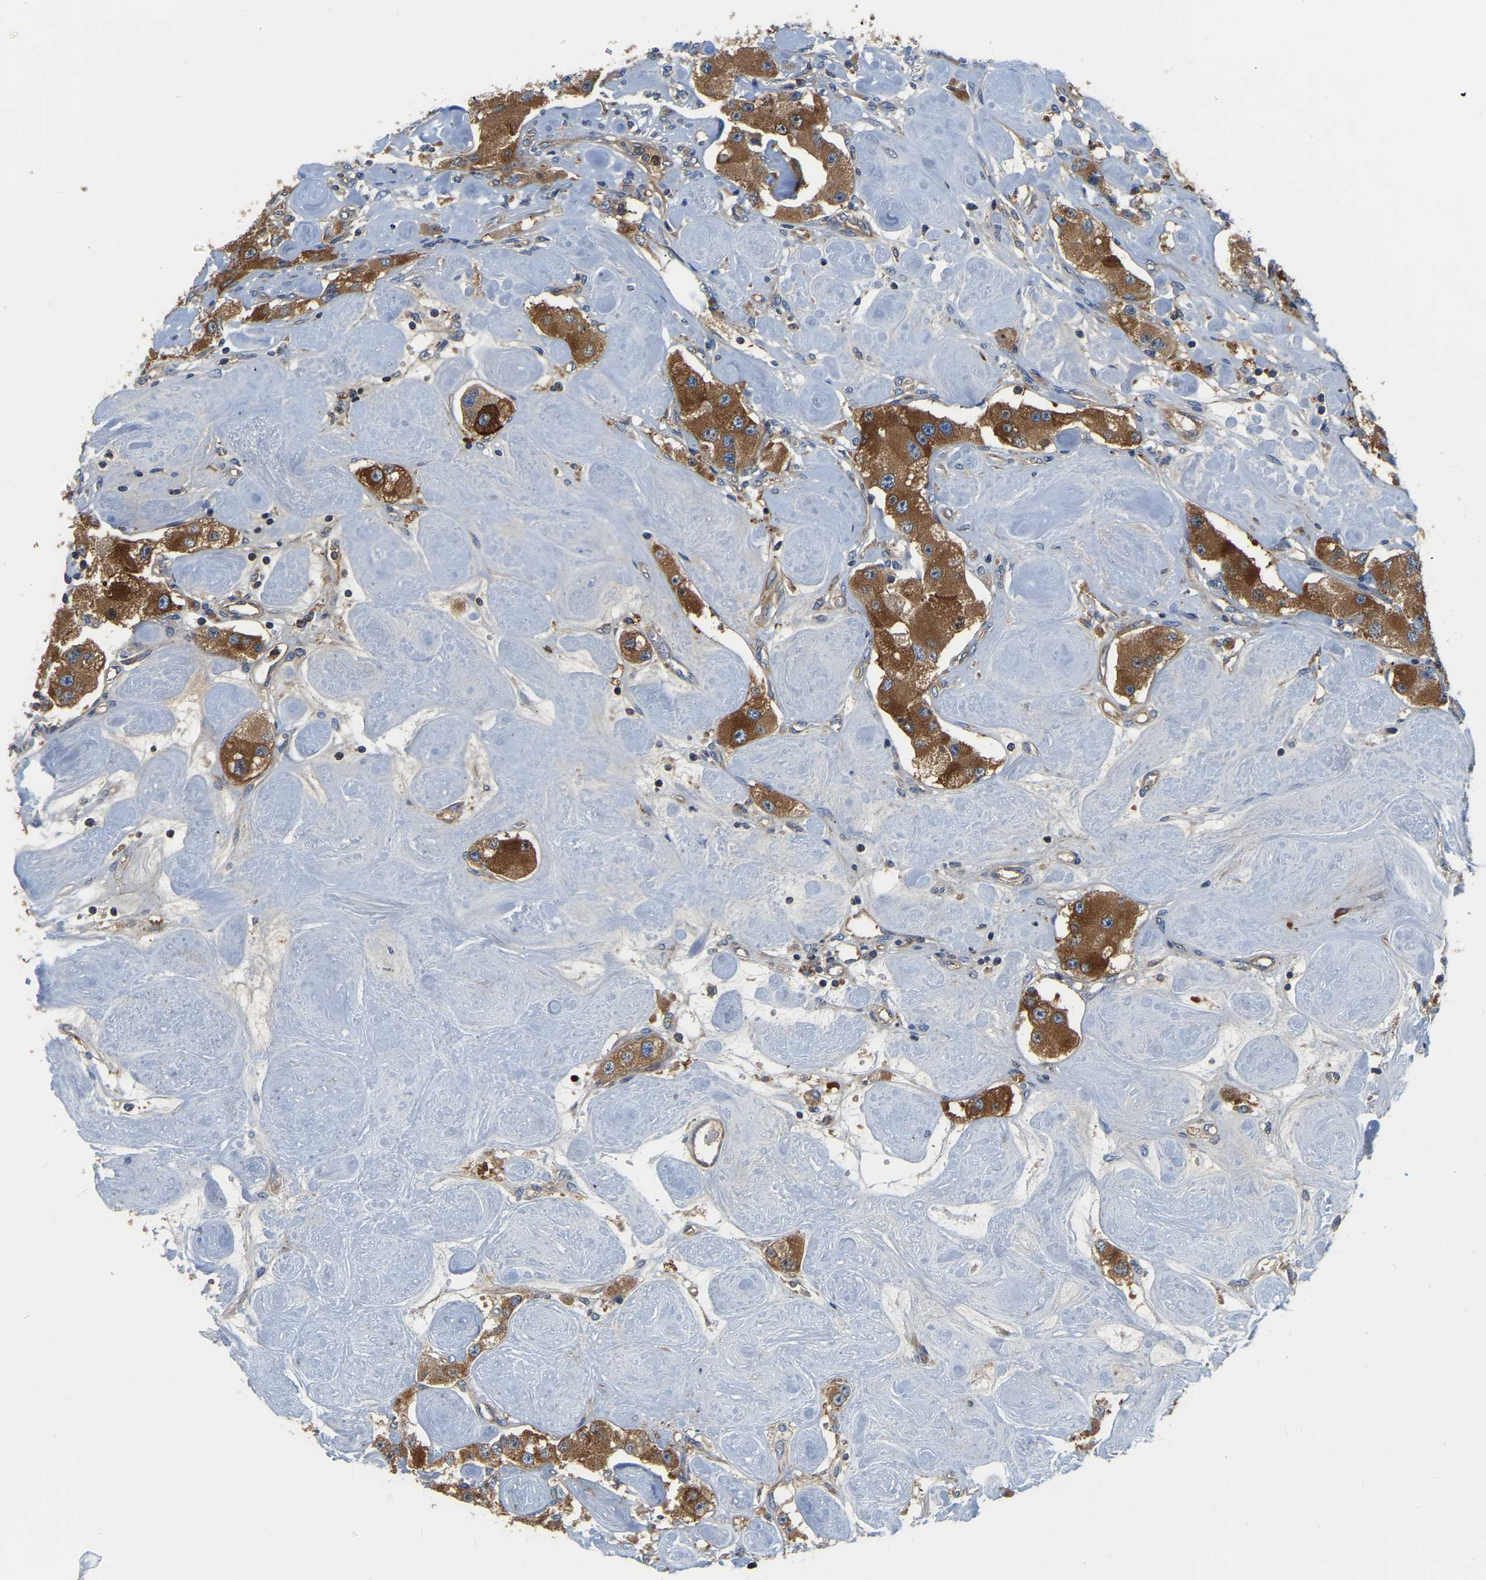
{"staining": {"intensity": "strong", "quantity": ">75%", "location": "cytoplasmic/membranous"}, "tissue": "carcinoid", "cell_type": "Tumor cells", "image_type": "cancer", "snomed": [{"axis": "morphology", "description": "Carcinoid, malignant, NOS"}, {"axis": "topography", "description": "Pancreas"}], "caption": "Protein staining of carcinoid (malignant) tissue exhibits strong cytoplasmic/membranous positivity in about >75% of tumor cells. The staining was performed using DAB to visualize the protein expression in brown, while the nuclei were stained in blue with hematoxylin (Magnification: 20x).", "gene": "GARS1", "patient": {"sex": "male", "age": 41}}